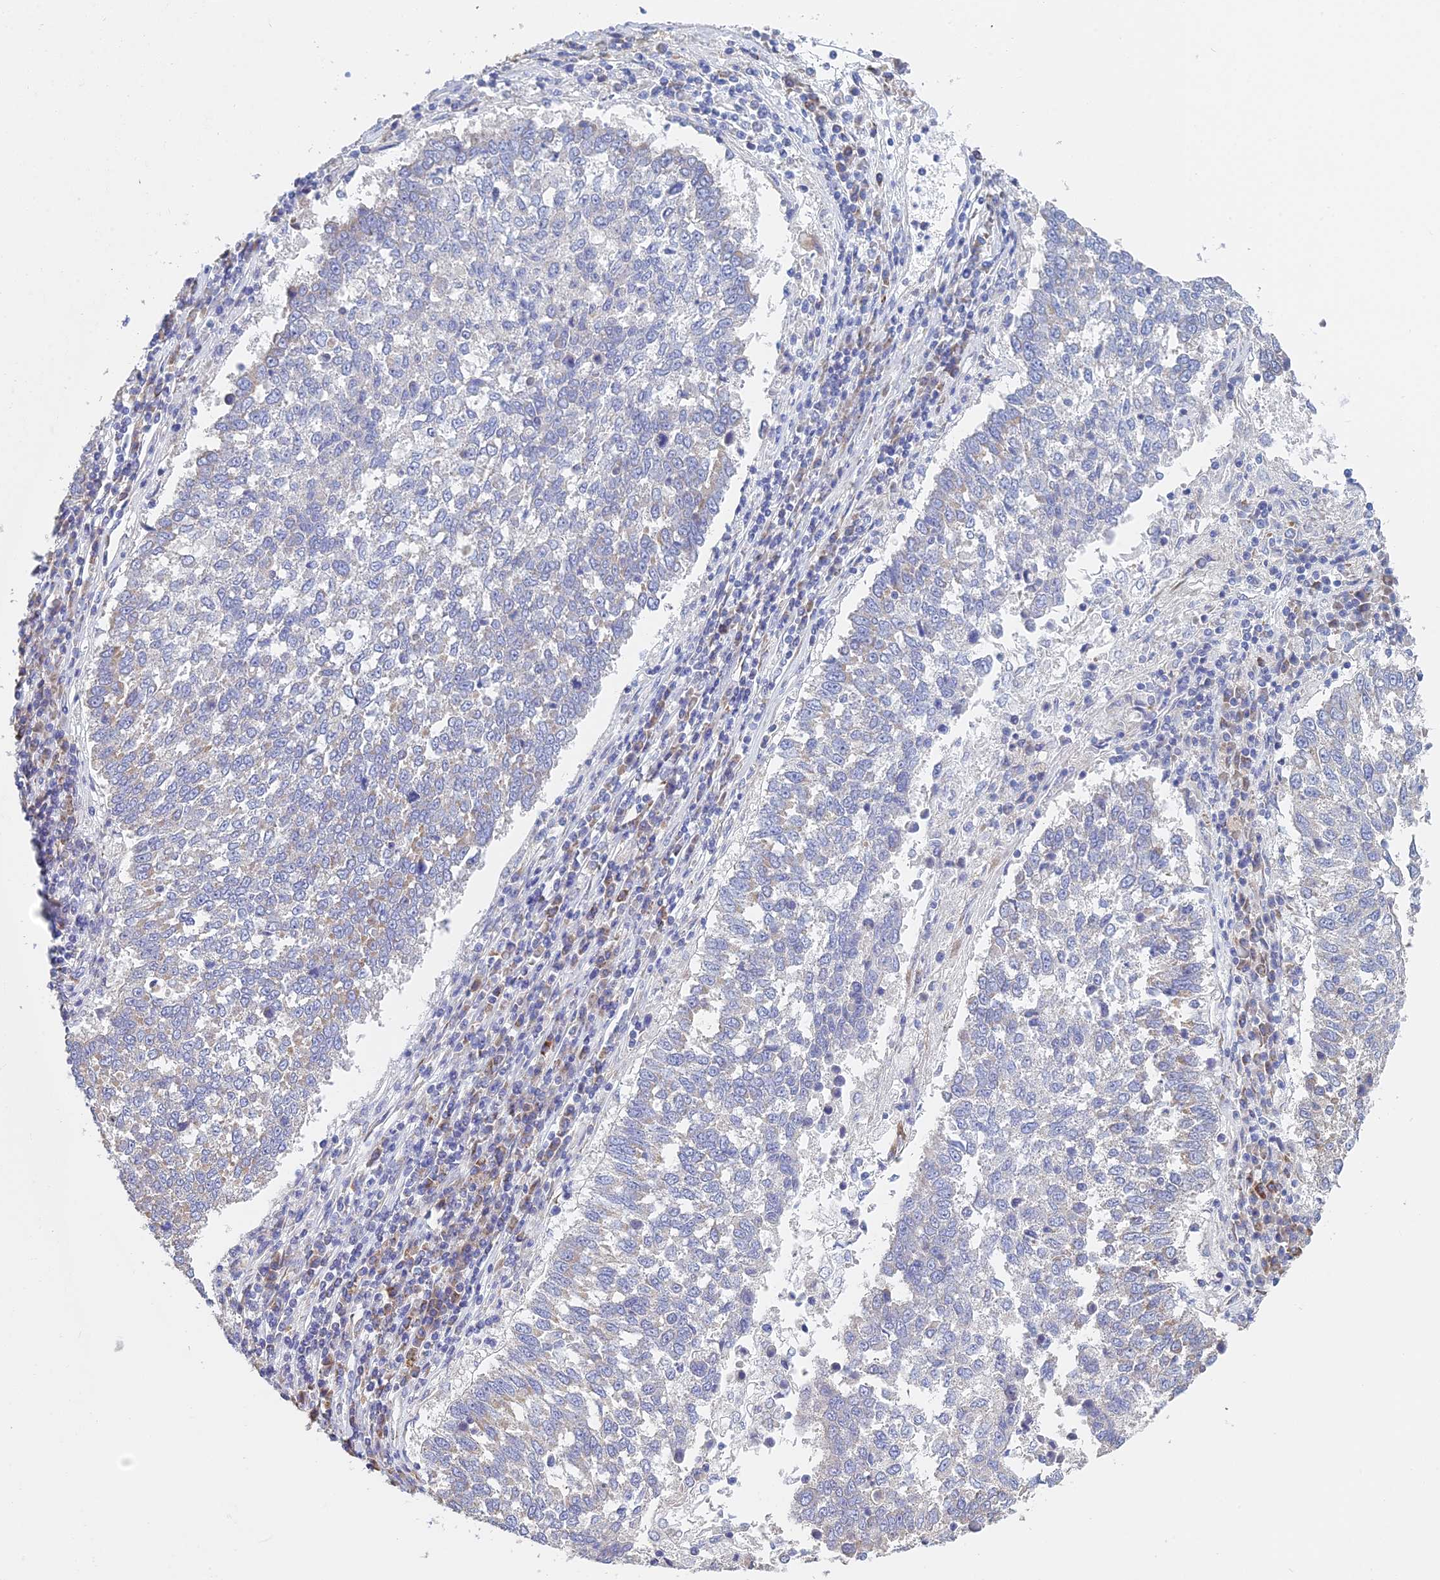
{"staining": {"intensity": "weak", "quantity": "<25%", "location": "cytoplasmic/membranous"}, "tissue": "lung cancer", "cell_type": "Tumor cells", "image_type": "cancer", "snomed": [{"axis": "morphology", "description": "Squamous cell carcinoma, NOS"}, {"axis": "topography", "description": "Lung"}], "caption": "Immunohistochemistry (IHC) micrograph of lung cancer stained for a protein (brown), which demonstrates no positivity in tumor cells.", "gene": "CRACR2B", "patient": {"sex": "male", "age": 73}}